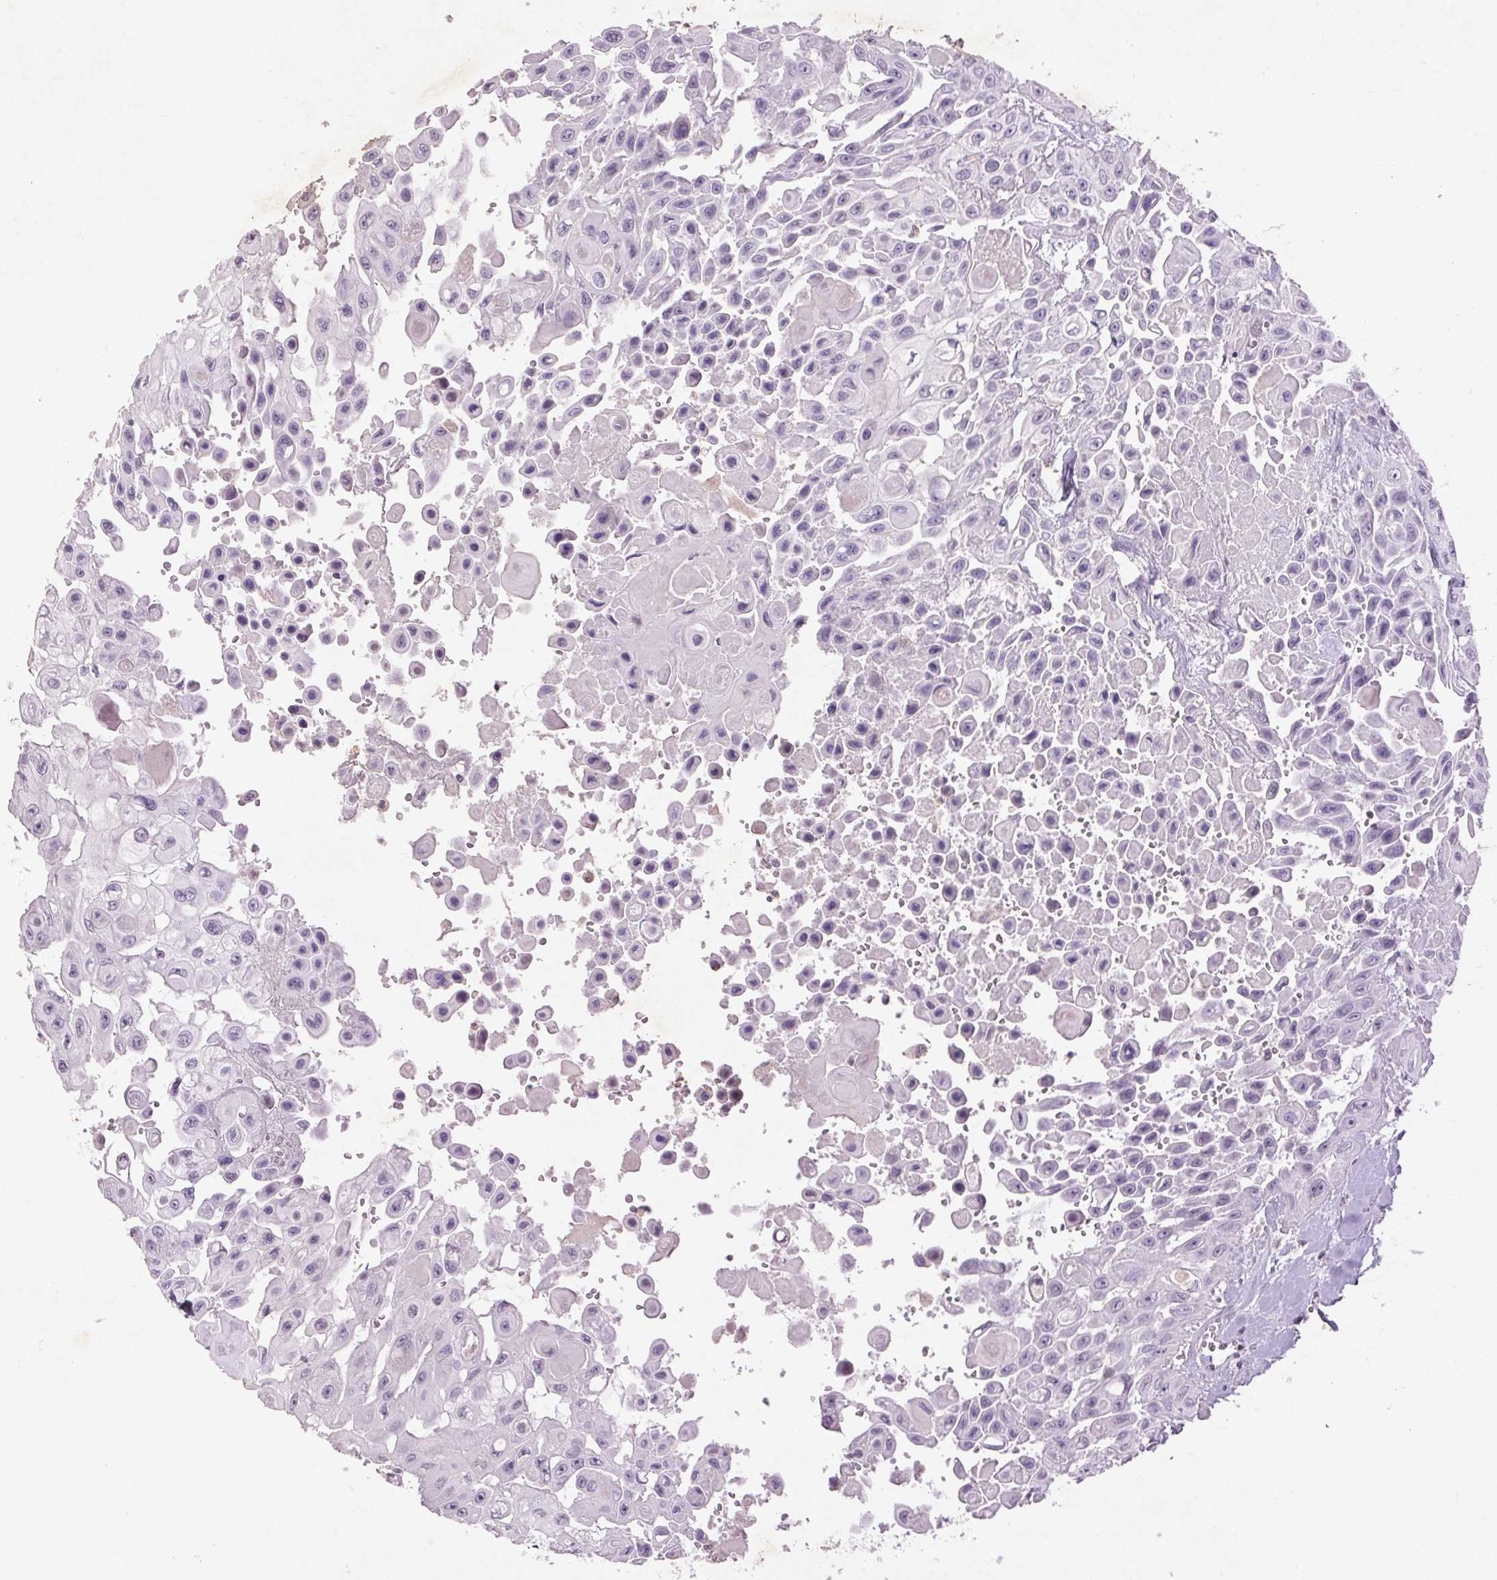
{"staining": {"intensity": "negative", "quantity": "none", "location": "none"}, "tissue": "head and neck cancer", "cell_type": "Tumor cells", "image_type": "cancer", "snomed": [{"axis": "morphology", "description": "Adenocarcinoma, NOS"}, {"axis": "topography", "description": "Head-Neck"}], "caption": "DAB immunohistochemical staining of human adenocarcinoma (head and neck) exhibits no significant positivity in tumor cells.", "gene": "FNDC7", "patient": {"sex": "male", "age": 73}}